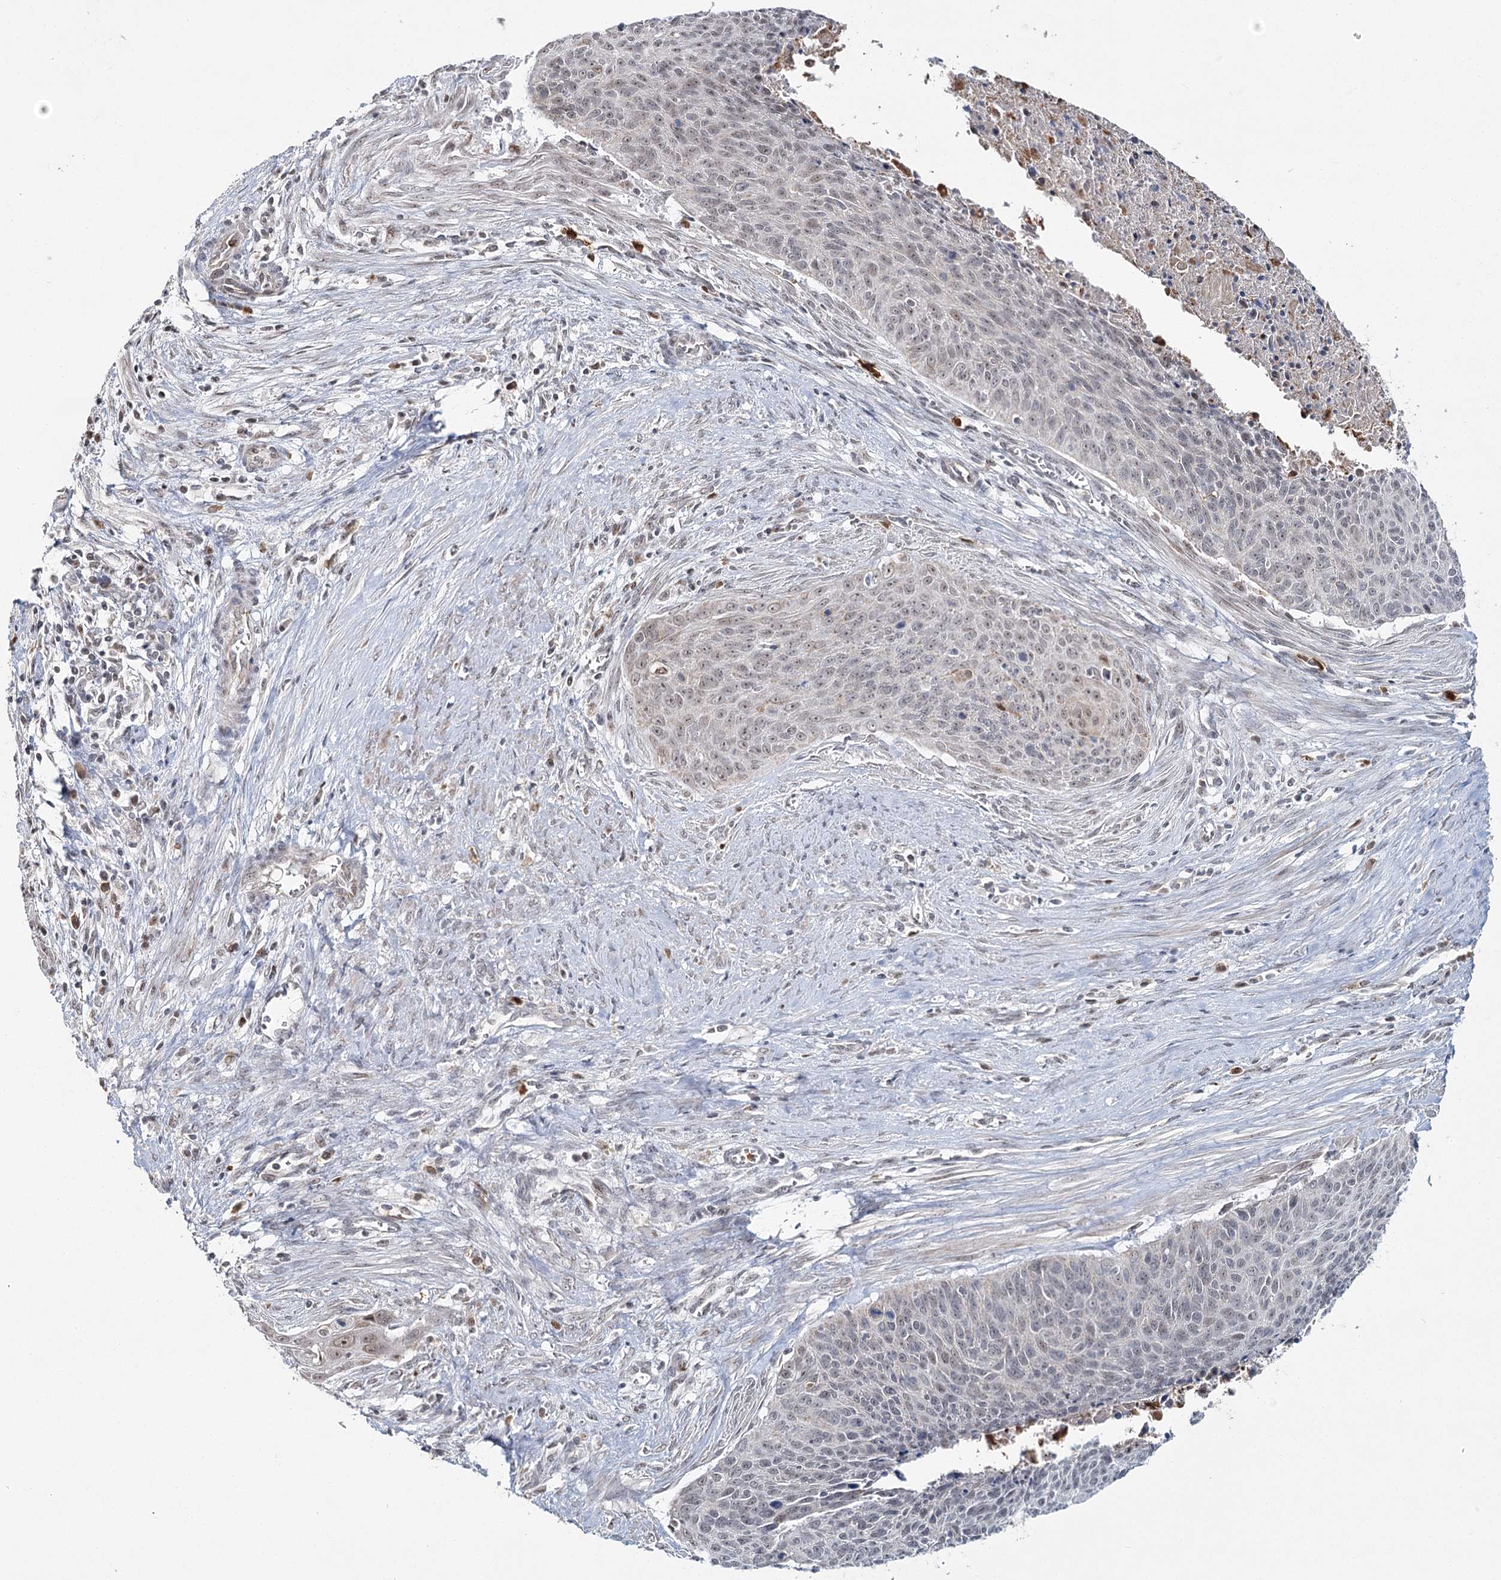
{"staining": {"intensity": "weak", "quantity": "<25%", "location": "nuclear"}, "tissue": "cervical cancer", "cell_type": "Tumor cells", "image_type": "cancer", "snomed": [{"axis": "morphology", "description": "Squamous cell carcinoma, NOS"}, {"axis": "topography", "description": "Cervix"}], "caption": "This is an IHC micrograph of cervical cancer (squamous cell carcinoma). There is no positivity in tumor cells.", "gene": "ATAD1", "patient": {"sex": "female", "age": 55}}